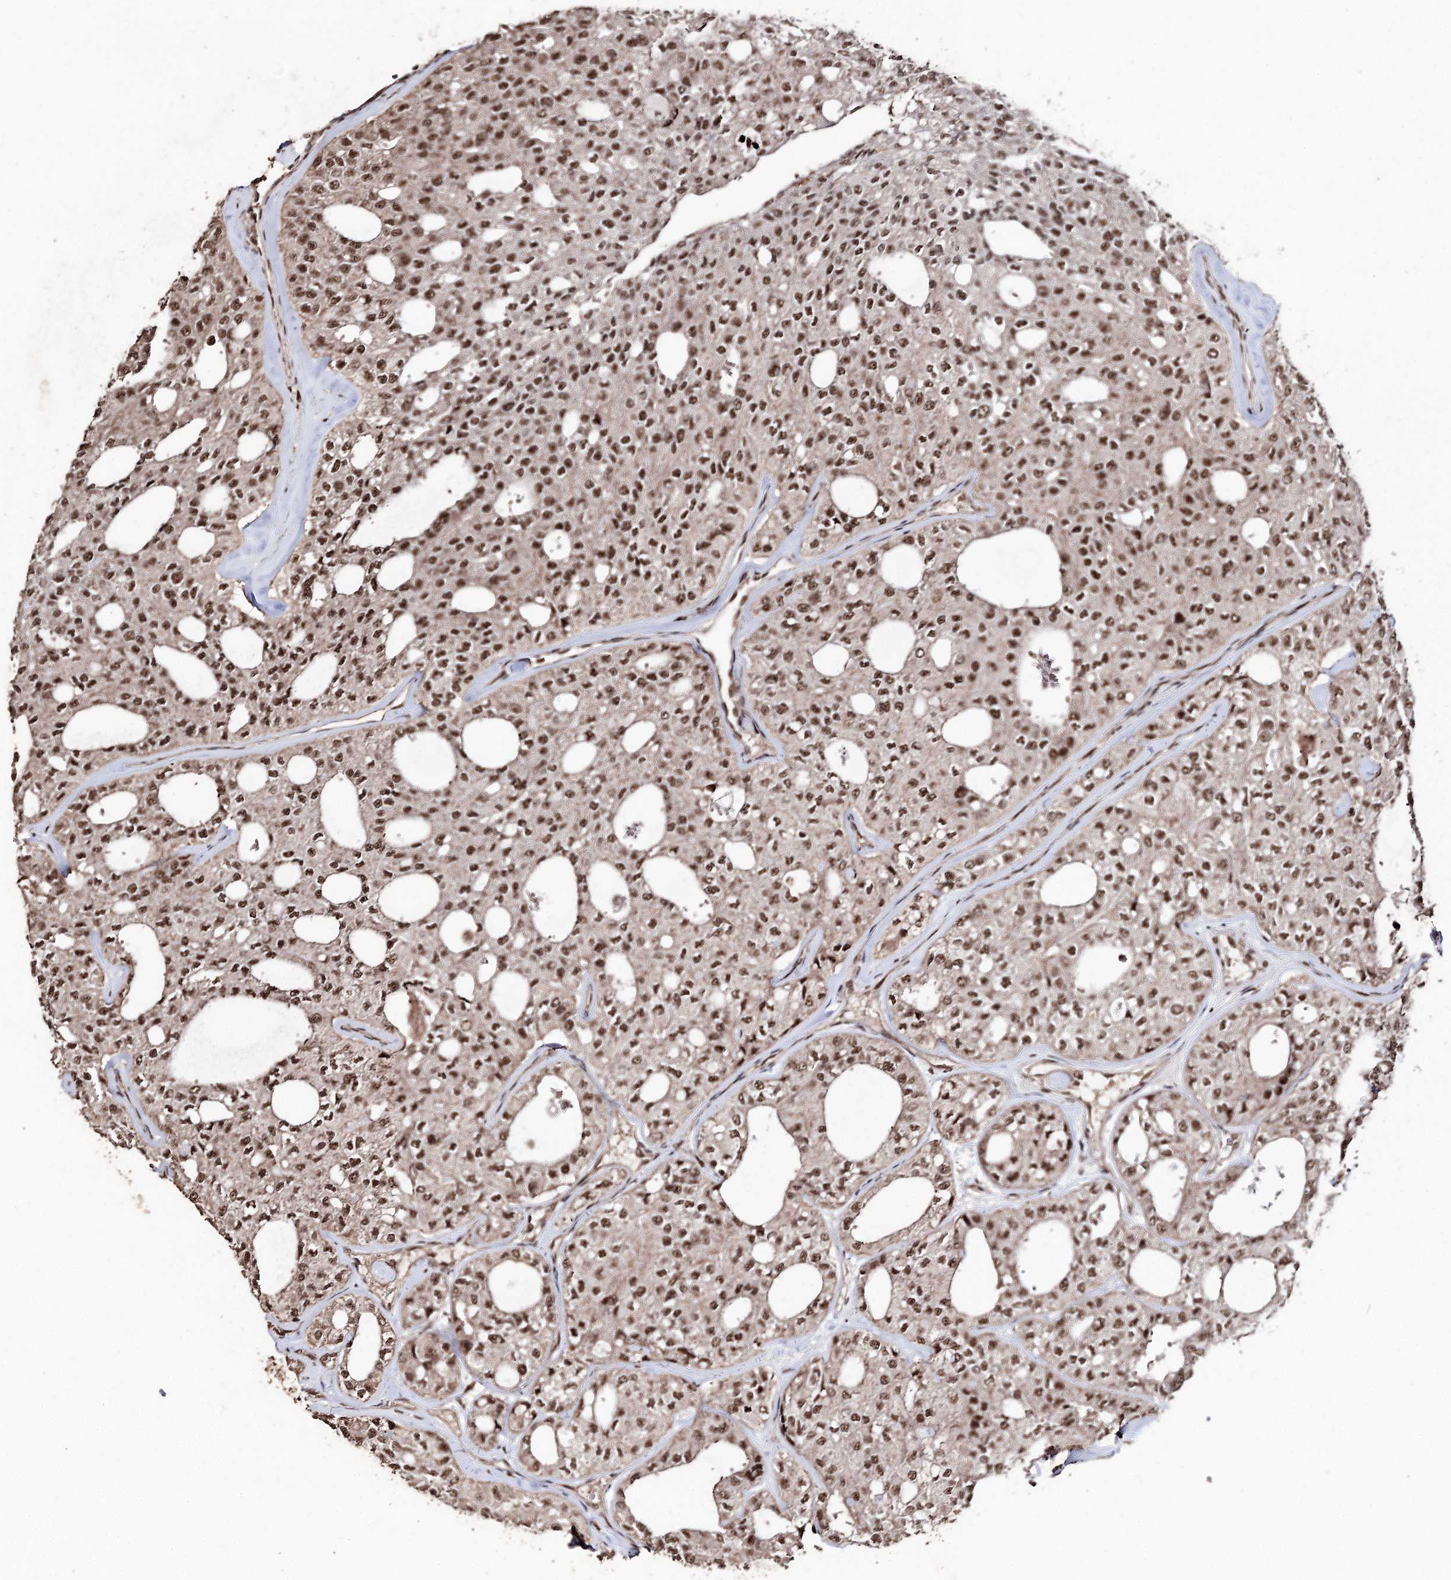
{"staining": {"intensity": "strong", "quantity": ">75%", "location": "nuclear"}, "tissue": "thyroid cancer", "cell_type": "Tumor cells", "image_type": "cancer", "snomed": [{"axis": "morphology", "description": "Follicular adenoma carcinoma, NOS"}, {"axis": "topography", "description": "Thyroid gland"}], "caption": "Immunohistochemical staining of human follicular adenoma carcinoma (thyroid) displays high levels of strong nuclear protein positivity in about >75% of tumor cells.", "gene": "U2SURP", "patient": {"sex": "male", "age": 75}}